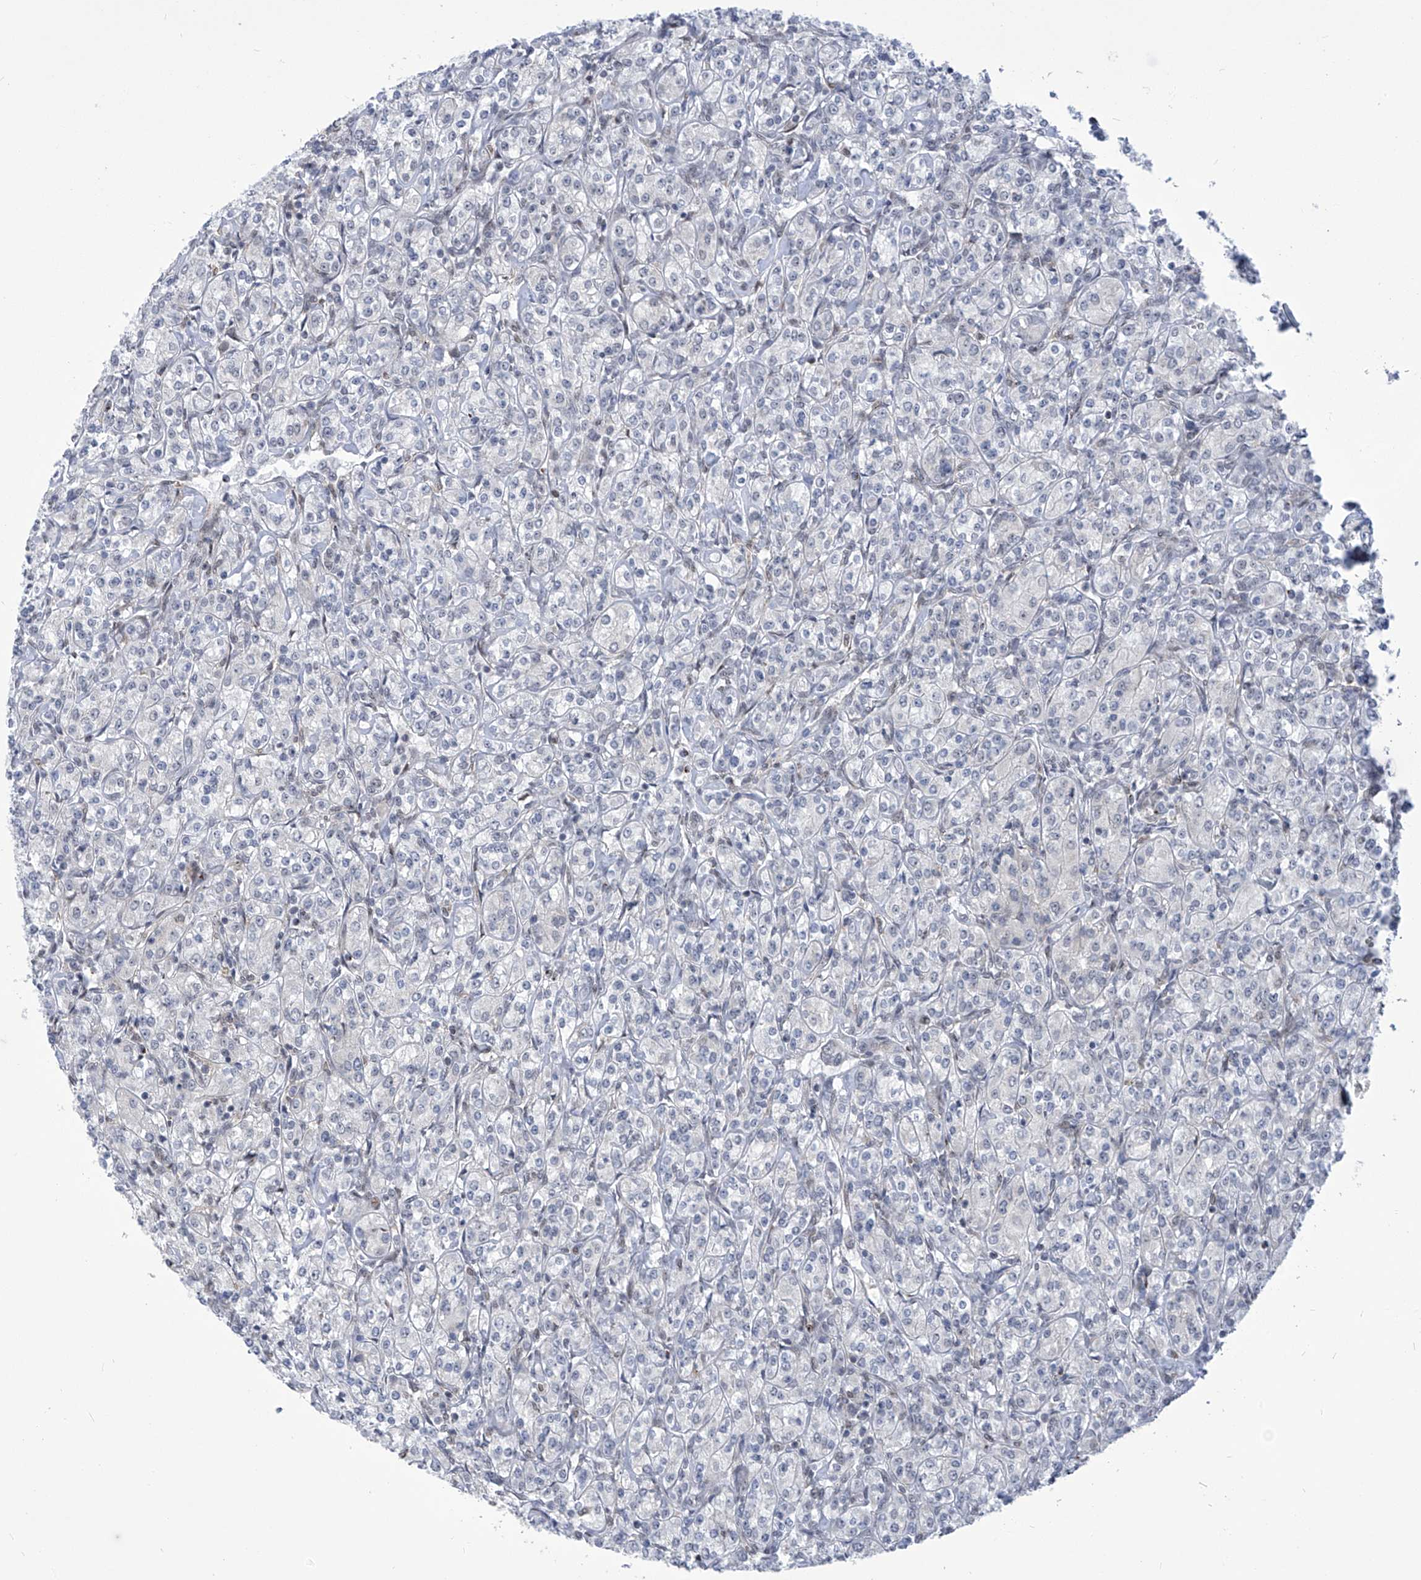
{"staining": {"intensity": "negative", "quantity": "none", "location": "none"}, "tissue": "renal cancer", "cell_type": "Tumor cells", "image_type": "cancer", "snomed": [{"axis": "morphology", "description": "Adenocarcinoma, NOS"}, {"axis": "topography", "description": "Kidney"}], "caption": "IHC image of neoplastic tissue: renal adenocarcinoma stained with DAB shows no significant protein positivity in tumor cells.", "gene": "CEP290", "patient": {"sex": "male", "age": 77}}